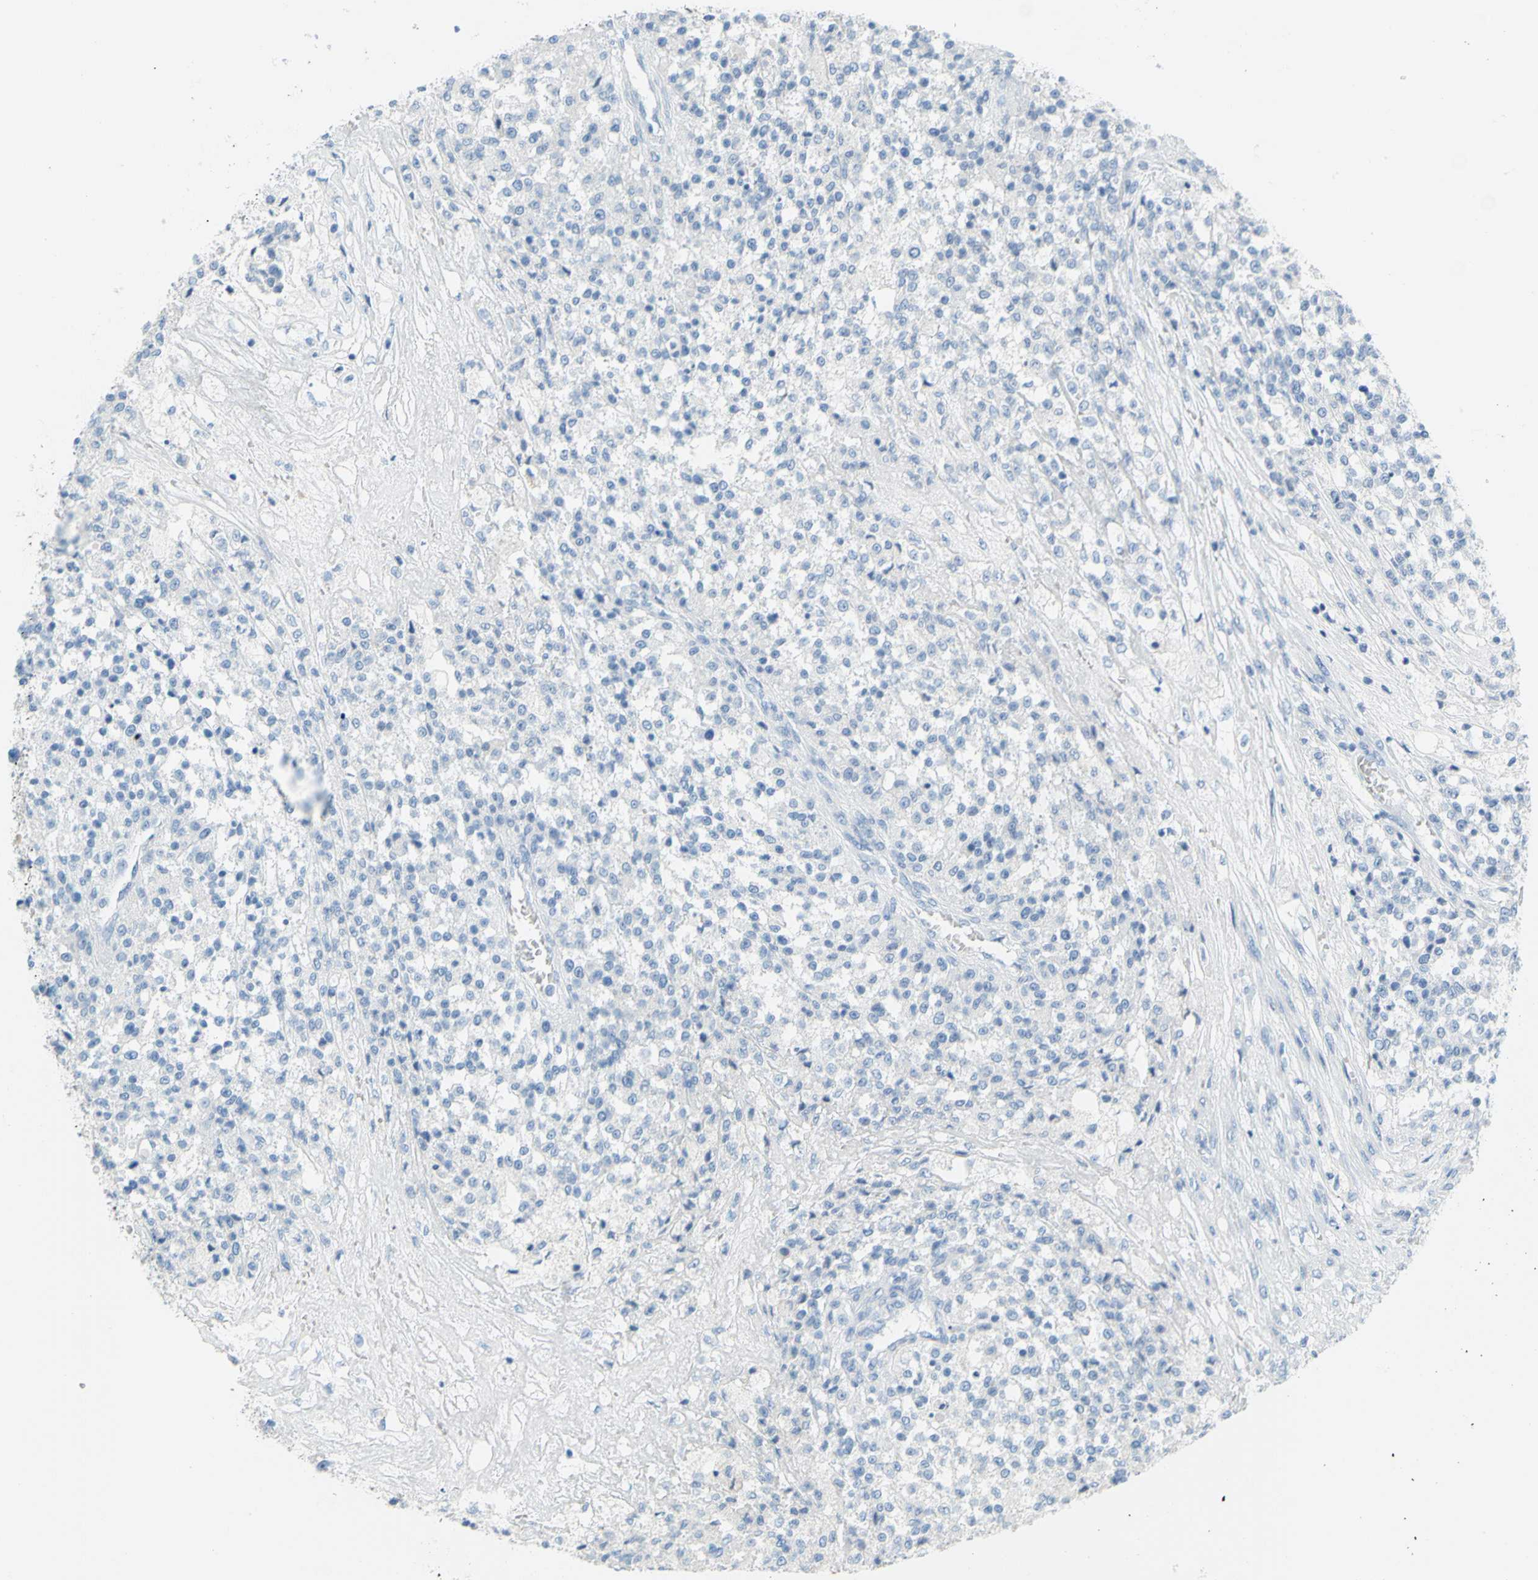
{"staining": {"intensity": "negative", "quantity": "none", "location": "none"}, "tissue": "testis cancer", "cell_type": "Tumor cells", "image_type": "cancer", "snomed": [{"axis": "morphology", "description": "Seminoma, NOS"}, {"axis": "topography", "description": "Testis"}], "caption": "IHC of testis seminoma demonstrates no positivity in tumor cells.", "gene": "DCT", "patient": {"sex": "male", "age": 59}}